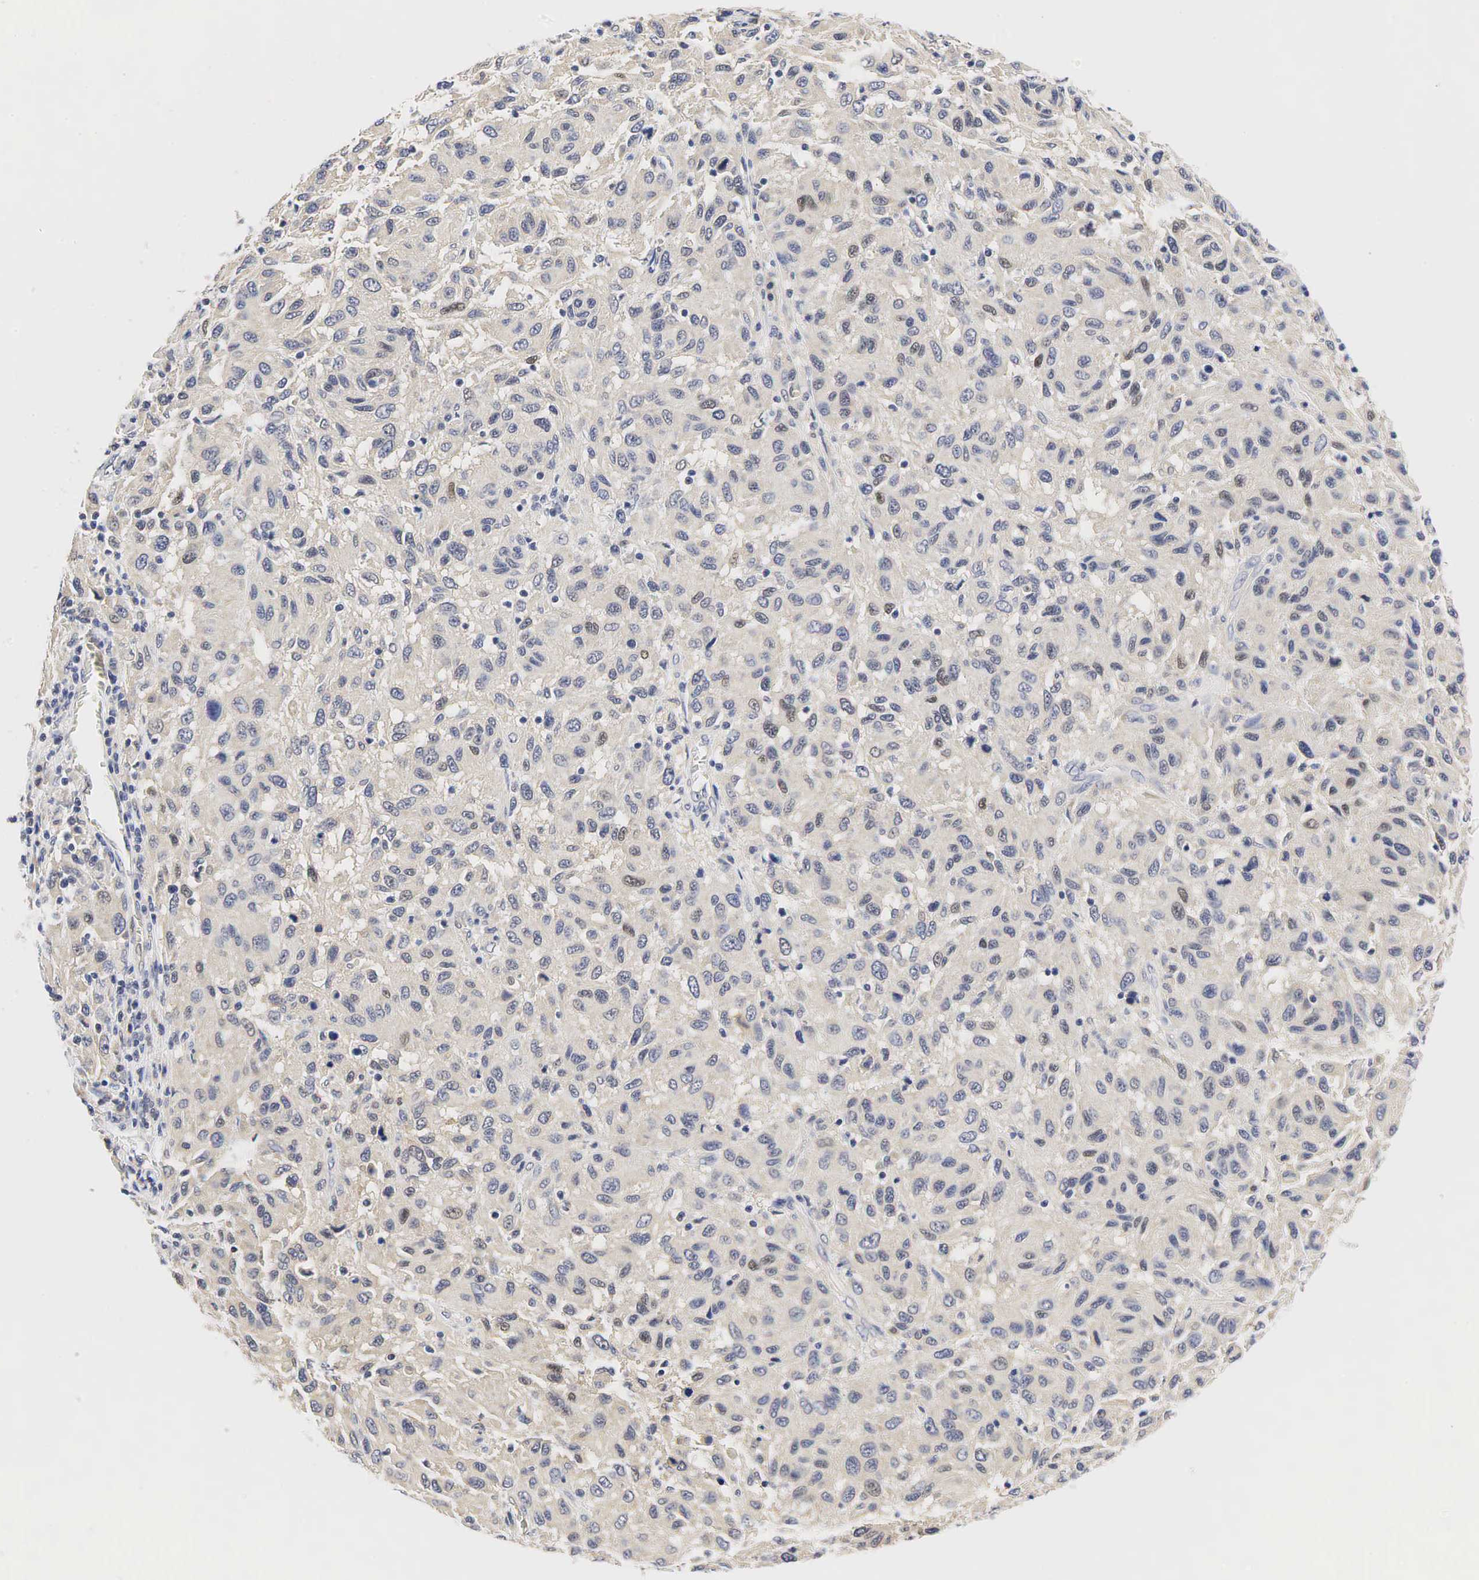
{"staining": {"intensity": "moderate", "quantity": "<25%", "location": "nuclear"}, "tissue": "melanoma", "cell_type": "Tumor cells", "image_type": "cancer", "snomed": [{"axis": "morphology", "description": "Malignant melanoma, NOS"}, {"axis": "topography", "description": "Skin"}], "caption": "Protein expression analysis of malignant melanoma shows moderate nuclear positivity in about <25% of tumor cells.", "gene": "CCND1", "patient": {"sex": "female", "age": 77}}